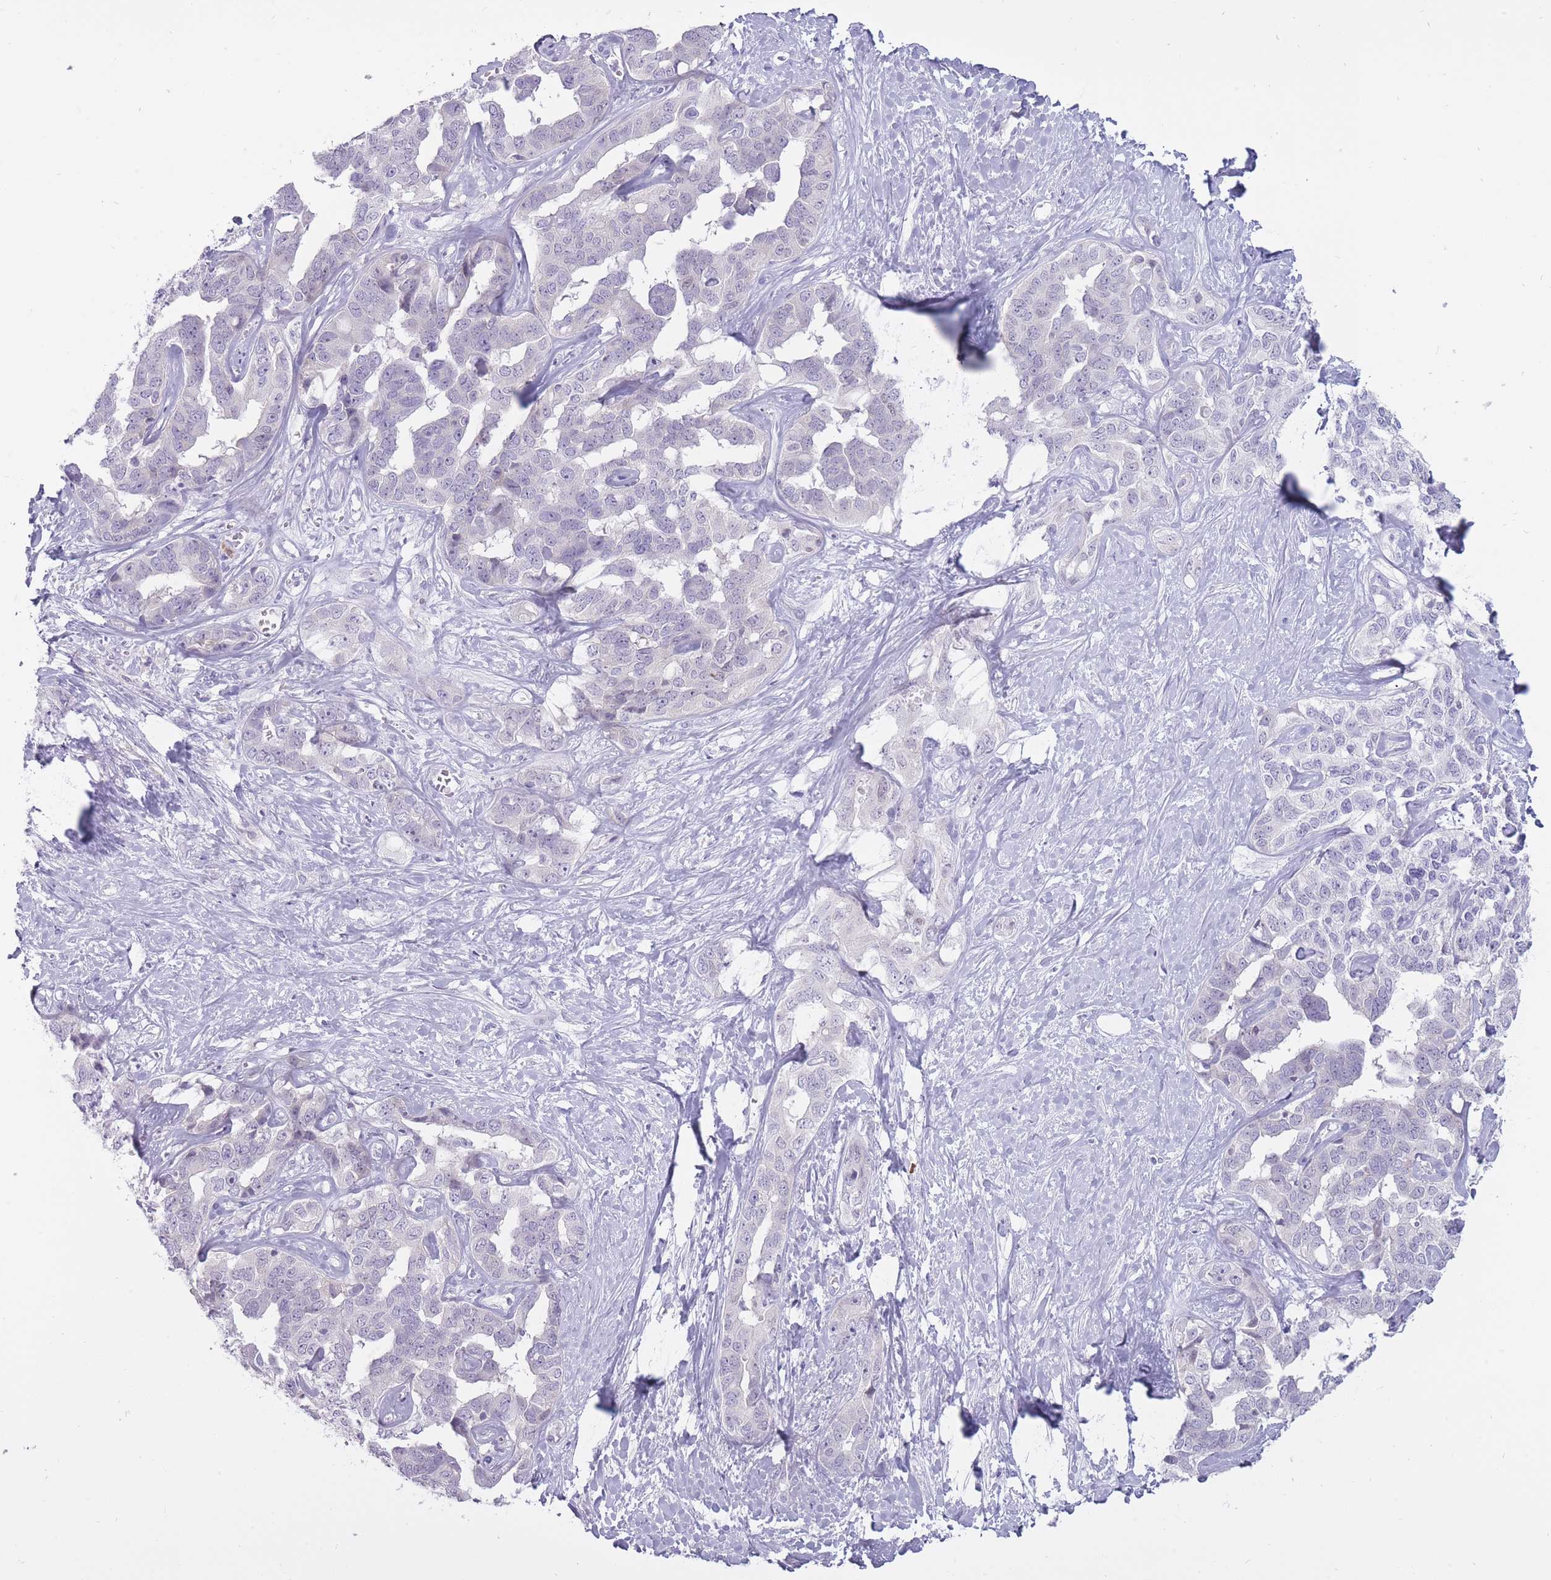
{"staining": {"intensity": "negative", "quantity": "none", "location": "none"}, "tissue": "liver cancer", "cell_type": "Tumor cells", "image_type": "cancer", "snomed": [{"axis": "morphology", "description": "Cholangiocarcinoma"}, {"axis": "topography", "description": "Liver"}], "caption": "Tumor cells show no significant expression in cholangiocarcinoma (liver).", "gene": "BDKRB2", "patient": {"sex": "male", "age": 59}}